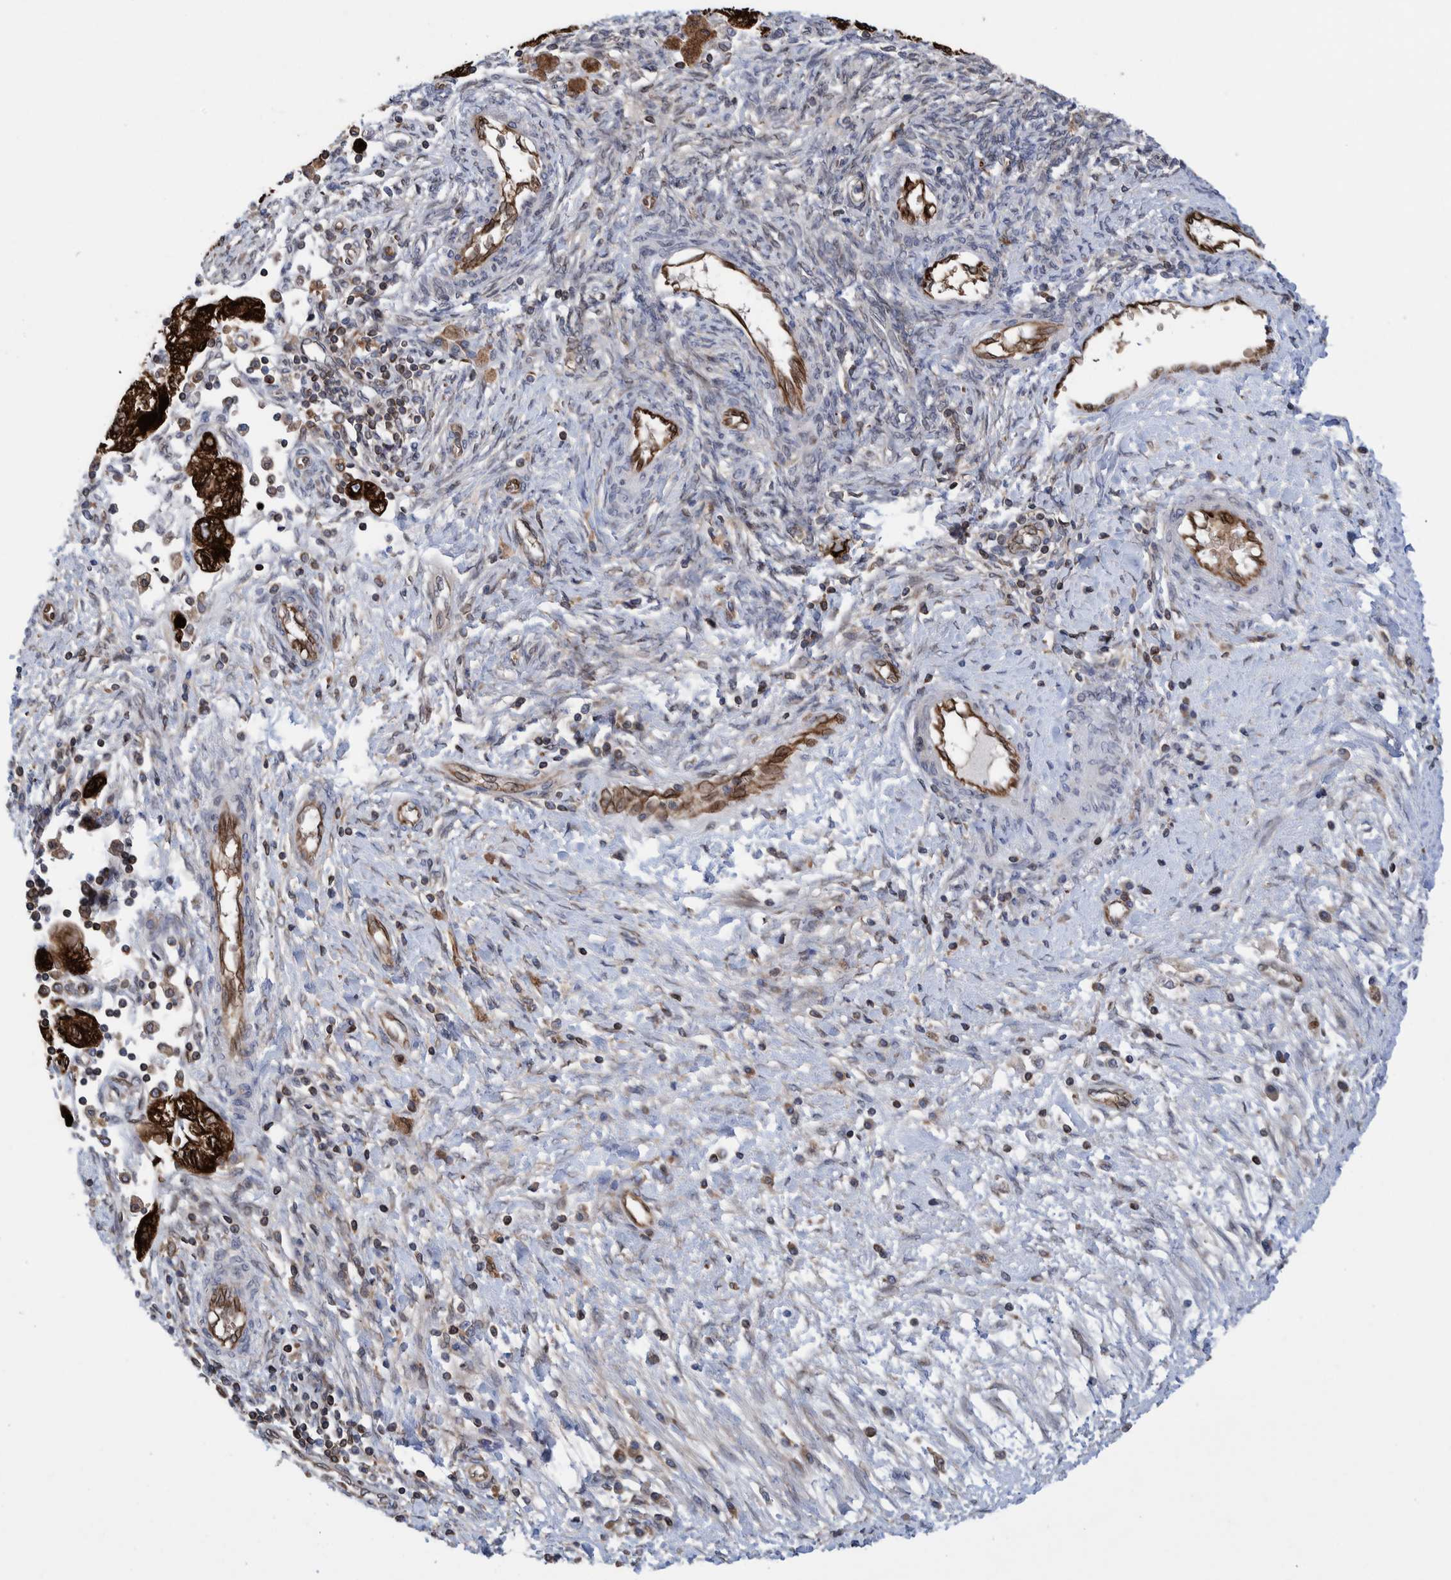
{"staining": {"intensity": "strong", "quantity": ">75%", "location": "cytoplasmic/membranous"}, "tissue": "ovarian cancer", "cell_type": "Tumor cells", "image_type": "cancer", "snomed": [{"axis": "morphology", "description": "Carcinoma, NOS"}, {"axis": "morphology", "description": "Cystadenocarcinoma, serous, NOS"}, {"axis": "topography", "description": "Ovary"}], "caption": "Immunohistochemistry (DAB) staining of ovarian cancer (serous cystadenocarcinoma) shows strong cytoplasmic/membranous protein staining in approximately >75% of tumor cells. The staining is performed using DAB (3,3'-diaminobenzidine) brown chromogen to label protein expression. The nuclei are counter-stained blue using hematoxylin.", "gene": "THEM6", "patient": {"sex": "female", "age": 69}}